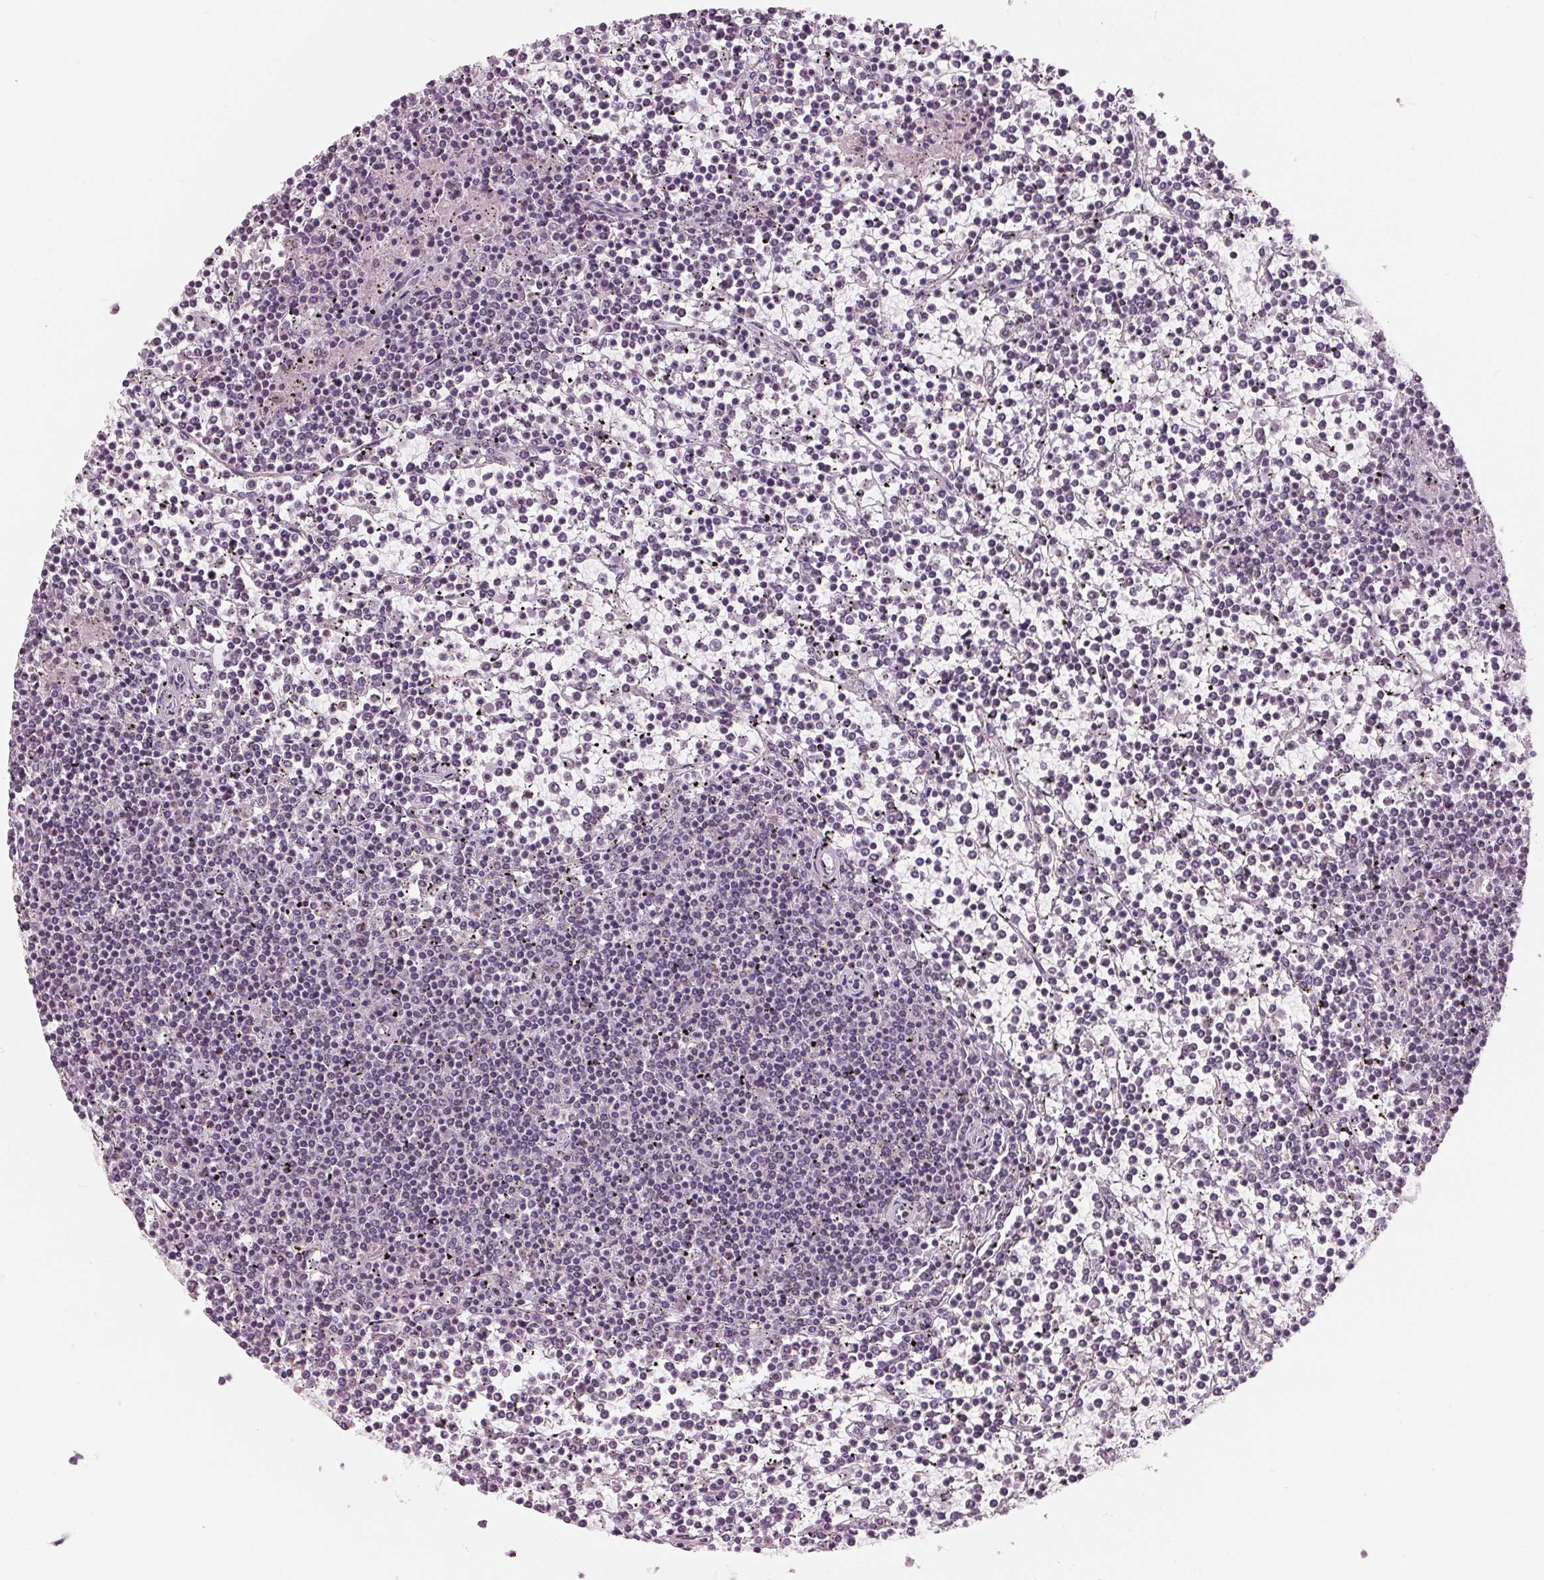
{"staining": {"intensity": "negative", "quantity": "none", "location": "none"}, "tissue": "lymphoma", "cell_type": "Tumor cells", "image_type": "cancer", "snomed": [{"axis": "morphology", "description": "Malignant lymphoma, non-Hodgkin's type, Low grade"}, {"axis": "topography", "description": "Spleen"}], "caption": "Low-grade malignant lymphoma, non-Hodgkin's type stained for a protein using immunohistochemistry shows no staining tumor cells.", "gene": "SAMD4A", "patient": {"sex": "female", "age": 19}}